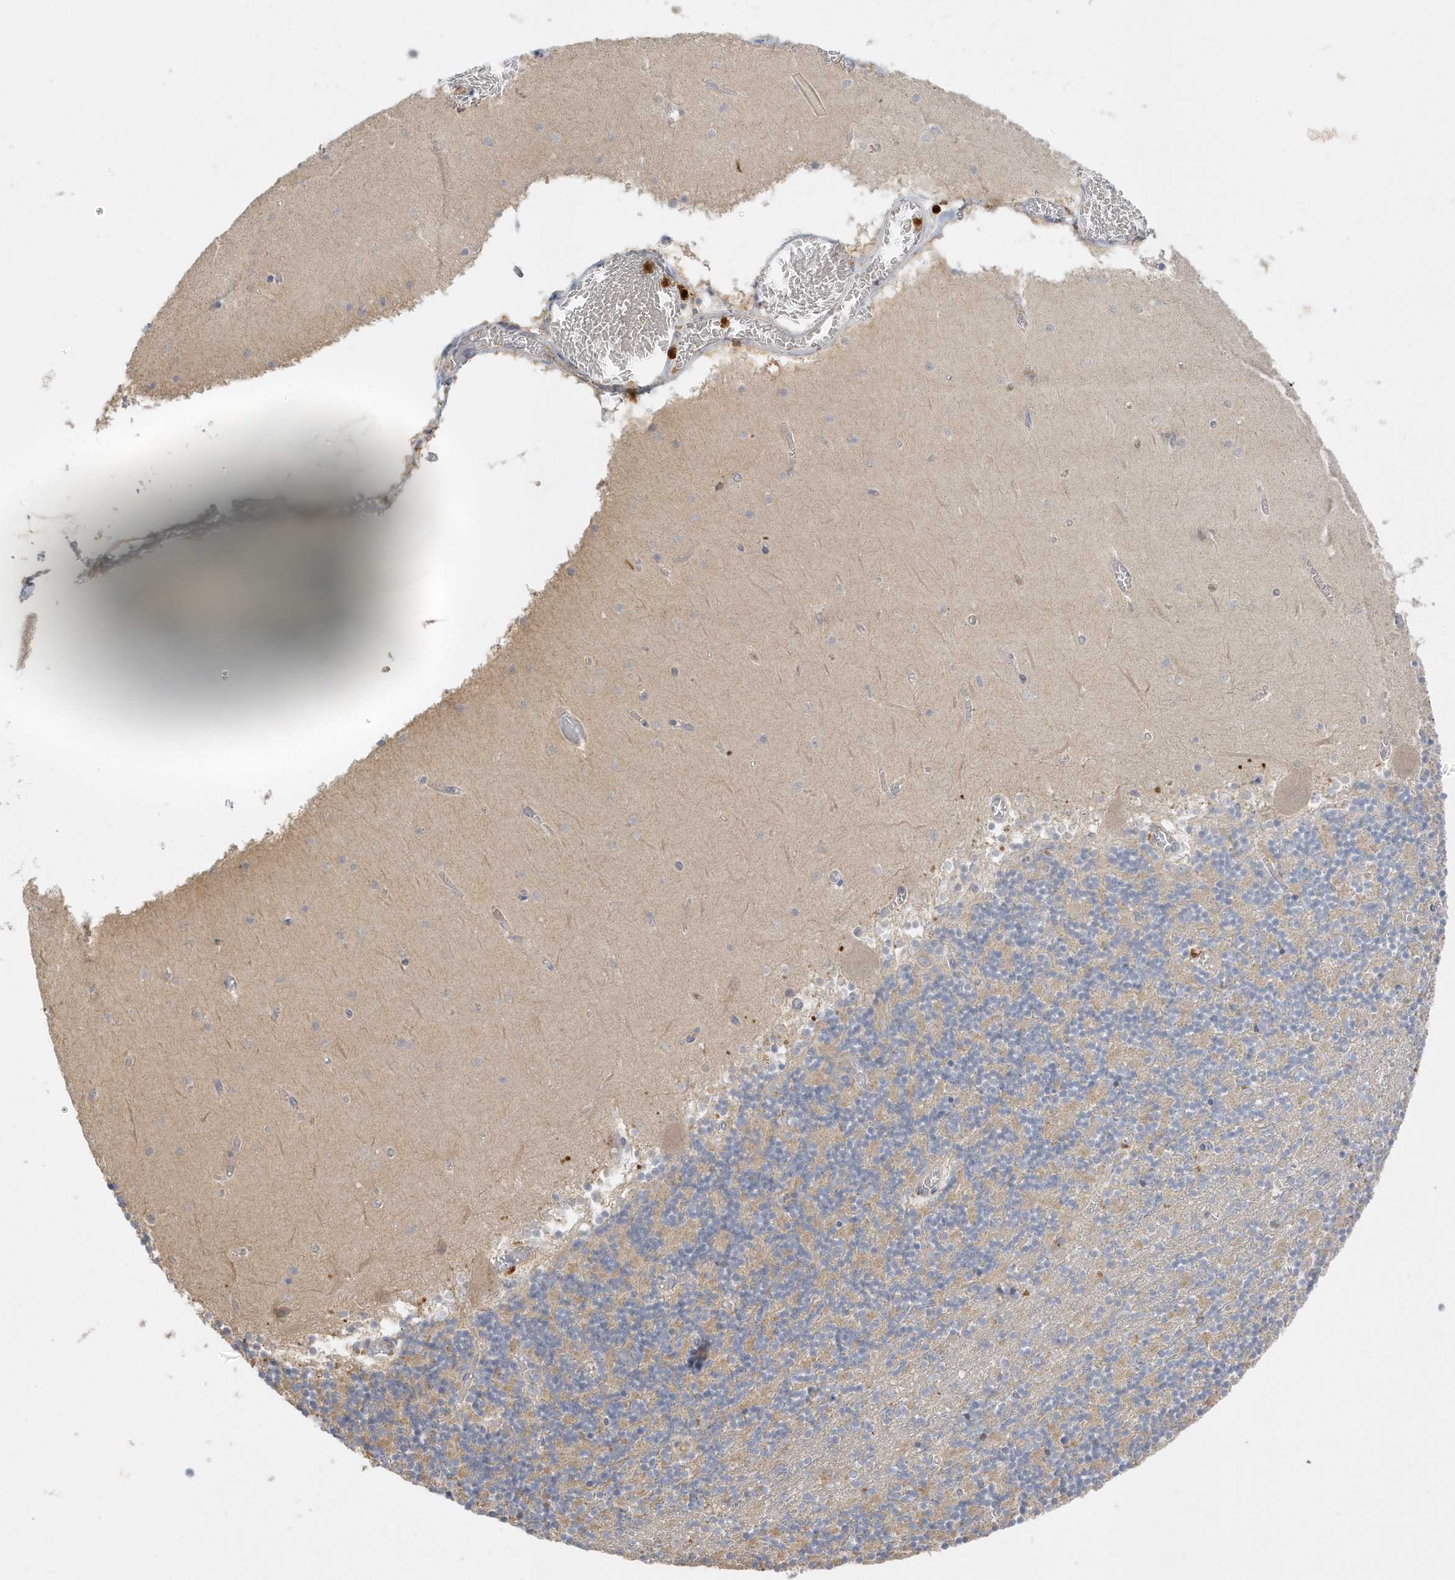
{"staining": {"intensity": "negative", "quantity": "none", "location": "none"}, "tissue": "cerebellum", "cell_type": "Cells in granular layer", "image_type": "normal", "snomed": [{"axis": "morphology", "description": "Normal tissue, NOS"}, {"axis": "topography", "description": "Cerebellum"}], "caption": "Immunohistochemistry (IHC) of benign human cerebellum exhibits no staining in cells in granular layer. The staining was performed using DAB to visualize the protein expression in brown, while the nuclei were stained in blue with hematoxylin (Magnification: 20x).", "gene": "DPP9", "patient": {"sex": "female", "age": 28}}